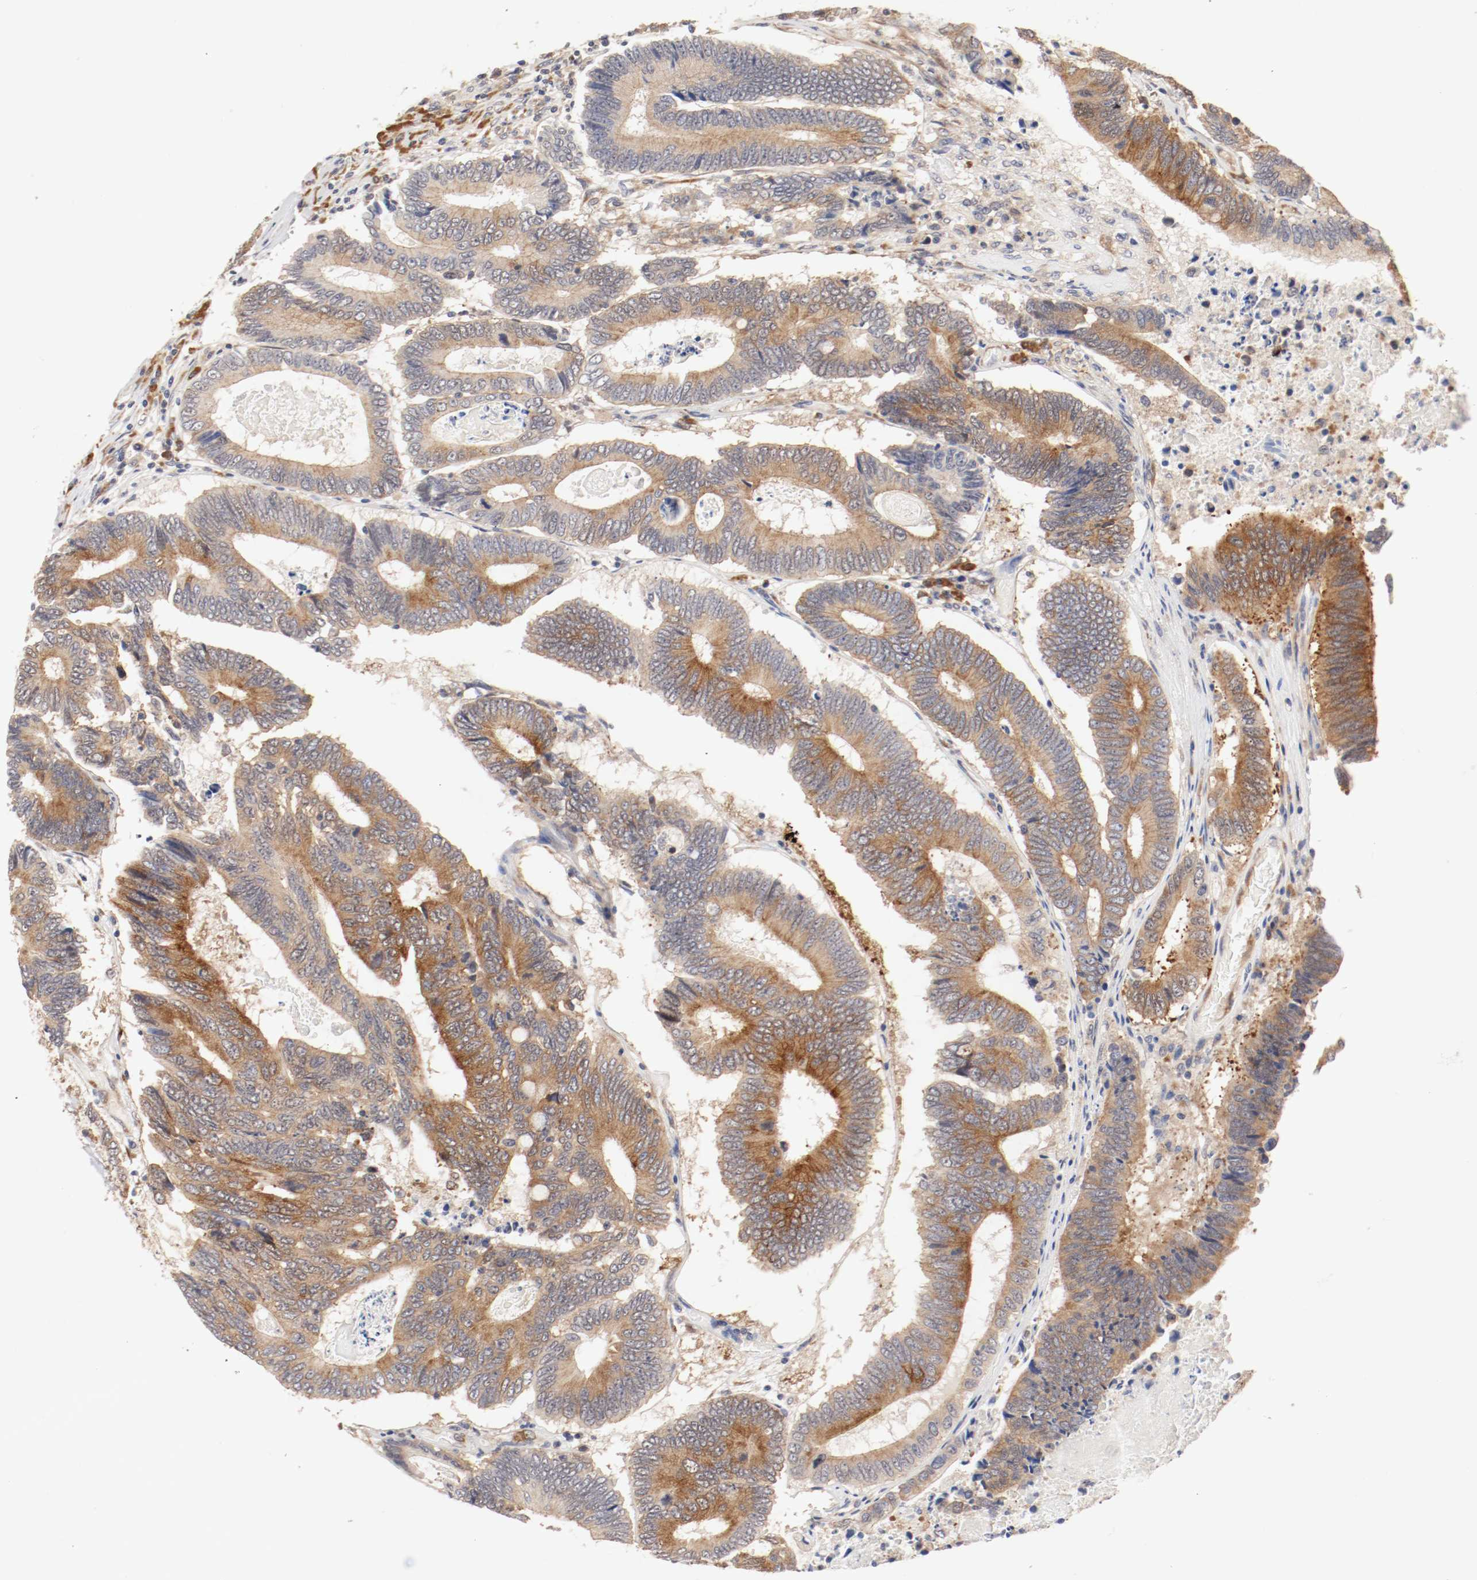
{"staining": {"intensity": "moderate", "quantity": ">75%", "location": "cytoplasmic/membranous"}, "tissue": "colorectal cancer", "cell_type": "Tumor cells", "image_type": "cancer", "snomed": [{"axis": "morphology", "description": "Adenocarcinoma, NOS"}, {"axis": "topography", "description": "Colon"}], "caption": "Protein analysis of colorectal cancer tissue exhibits moderate cytoplasmic/membranous expression in about >75% of tumor cells.", "gene": "FKBP3", "patient": {"sex": "female", "age": 78}}